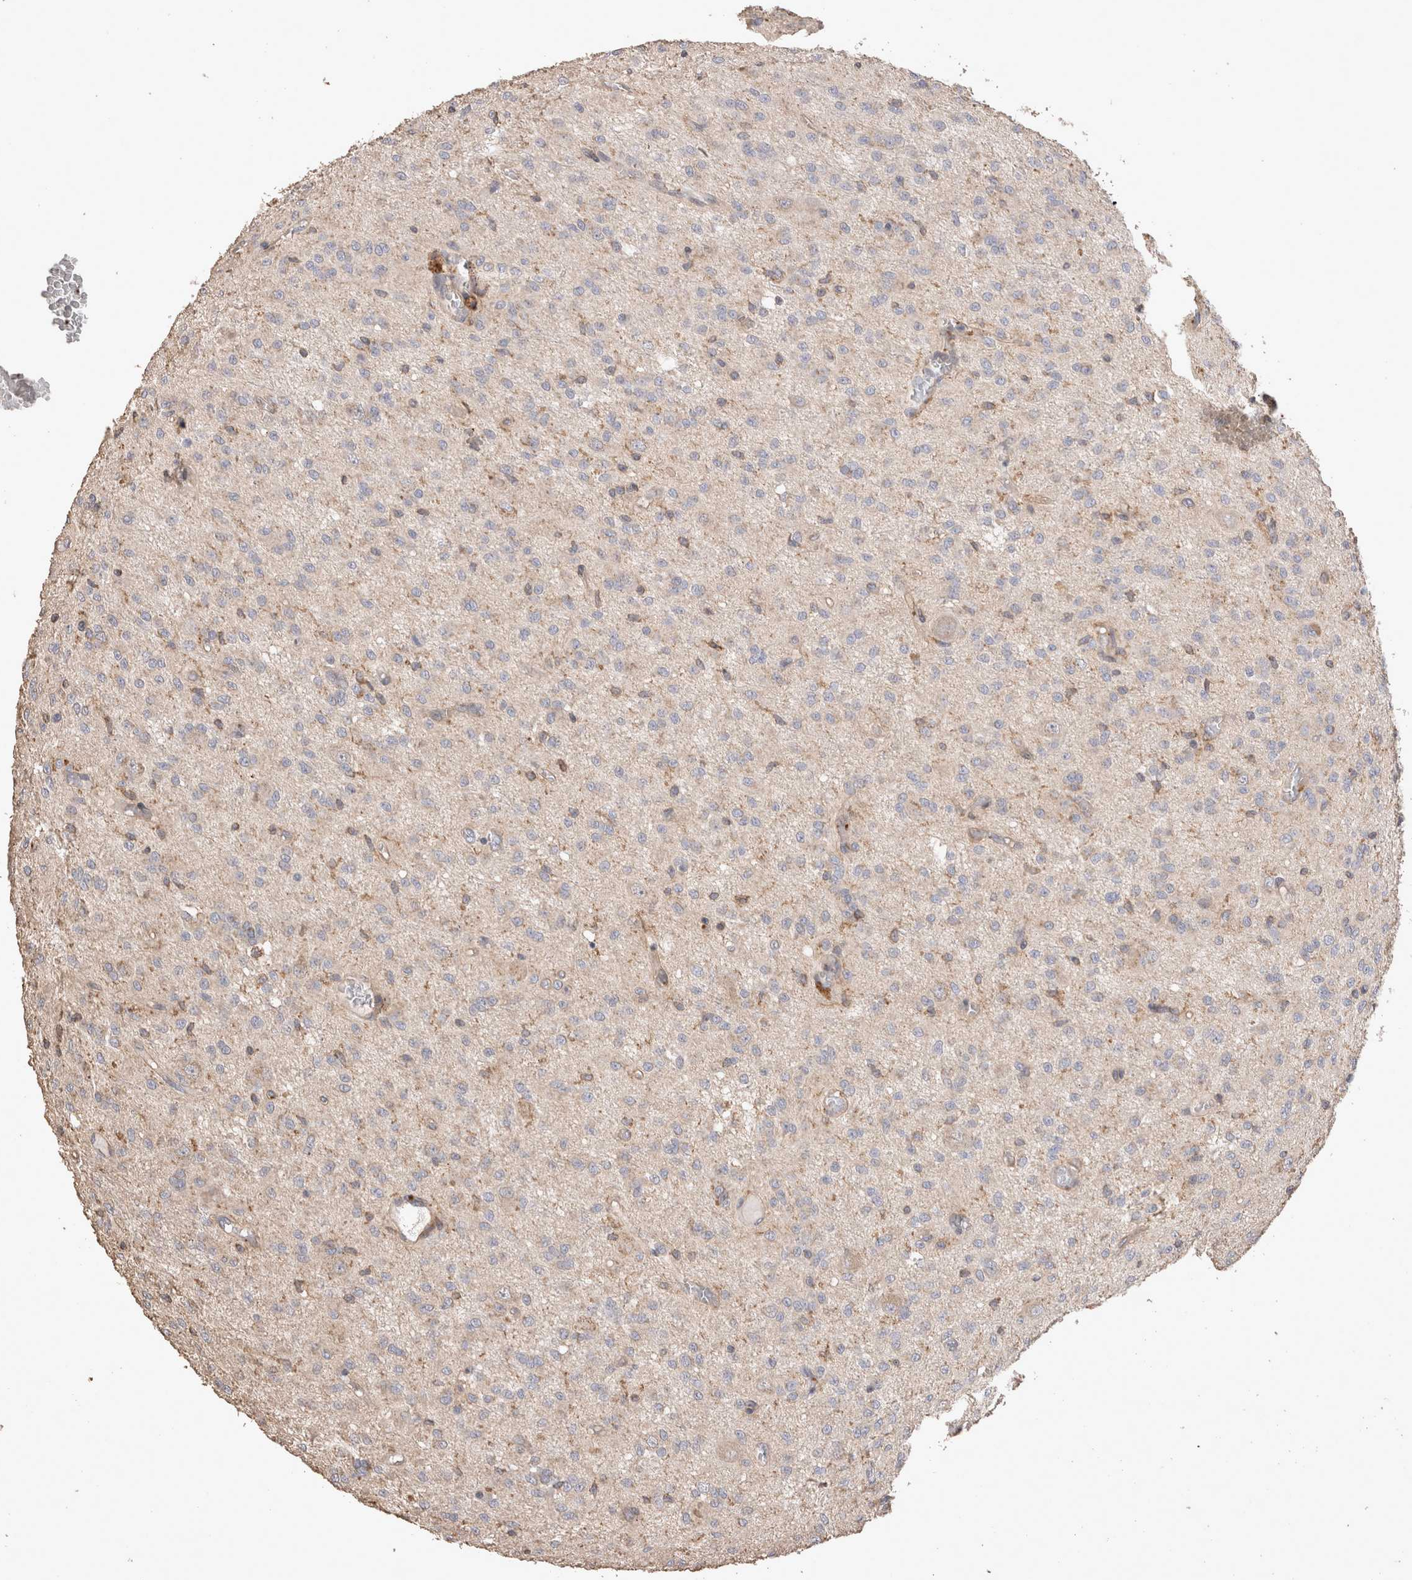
{"staining": {"intensity": "negative", "quantity": "none", "location": "none"}, "tissue": "glioma", "cell_type": "Tumor cells", "image_type": "cancer", "snomed": [{"axis": "morphology", "description": "Glioma, malignant, High grade"}, {"axis": "topography", "description": "Brain"}], "caption": "Glioma was stained to show a protein in brown. There is no significant expression in tumor cells. (DAB (3,3'-diaminobenzidine) immunohistochemistry (IHC) with hematoxylin counter stain).", "gene": "SNX31", "patient": {"sex": "female", "age": 59}}